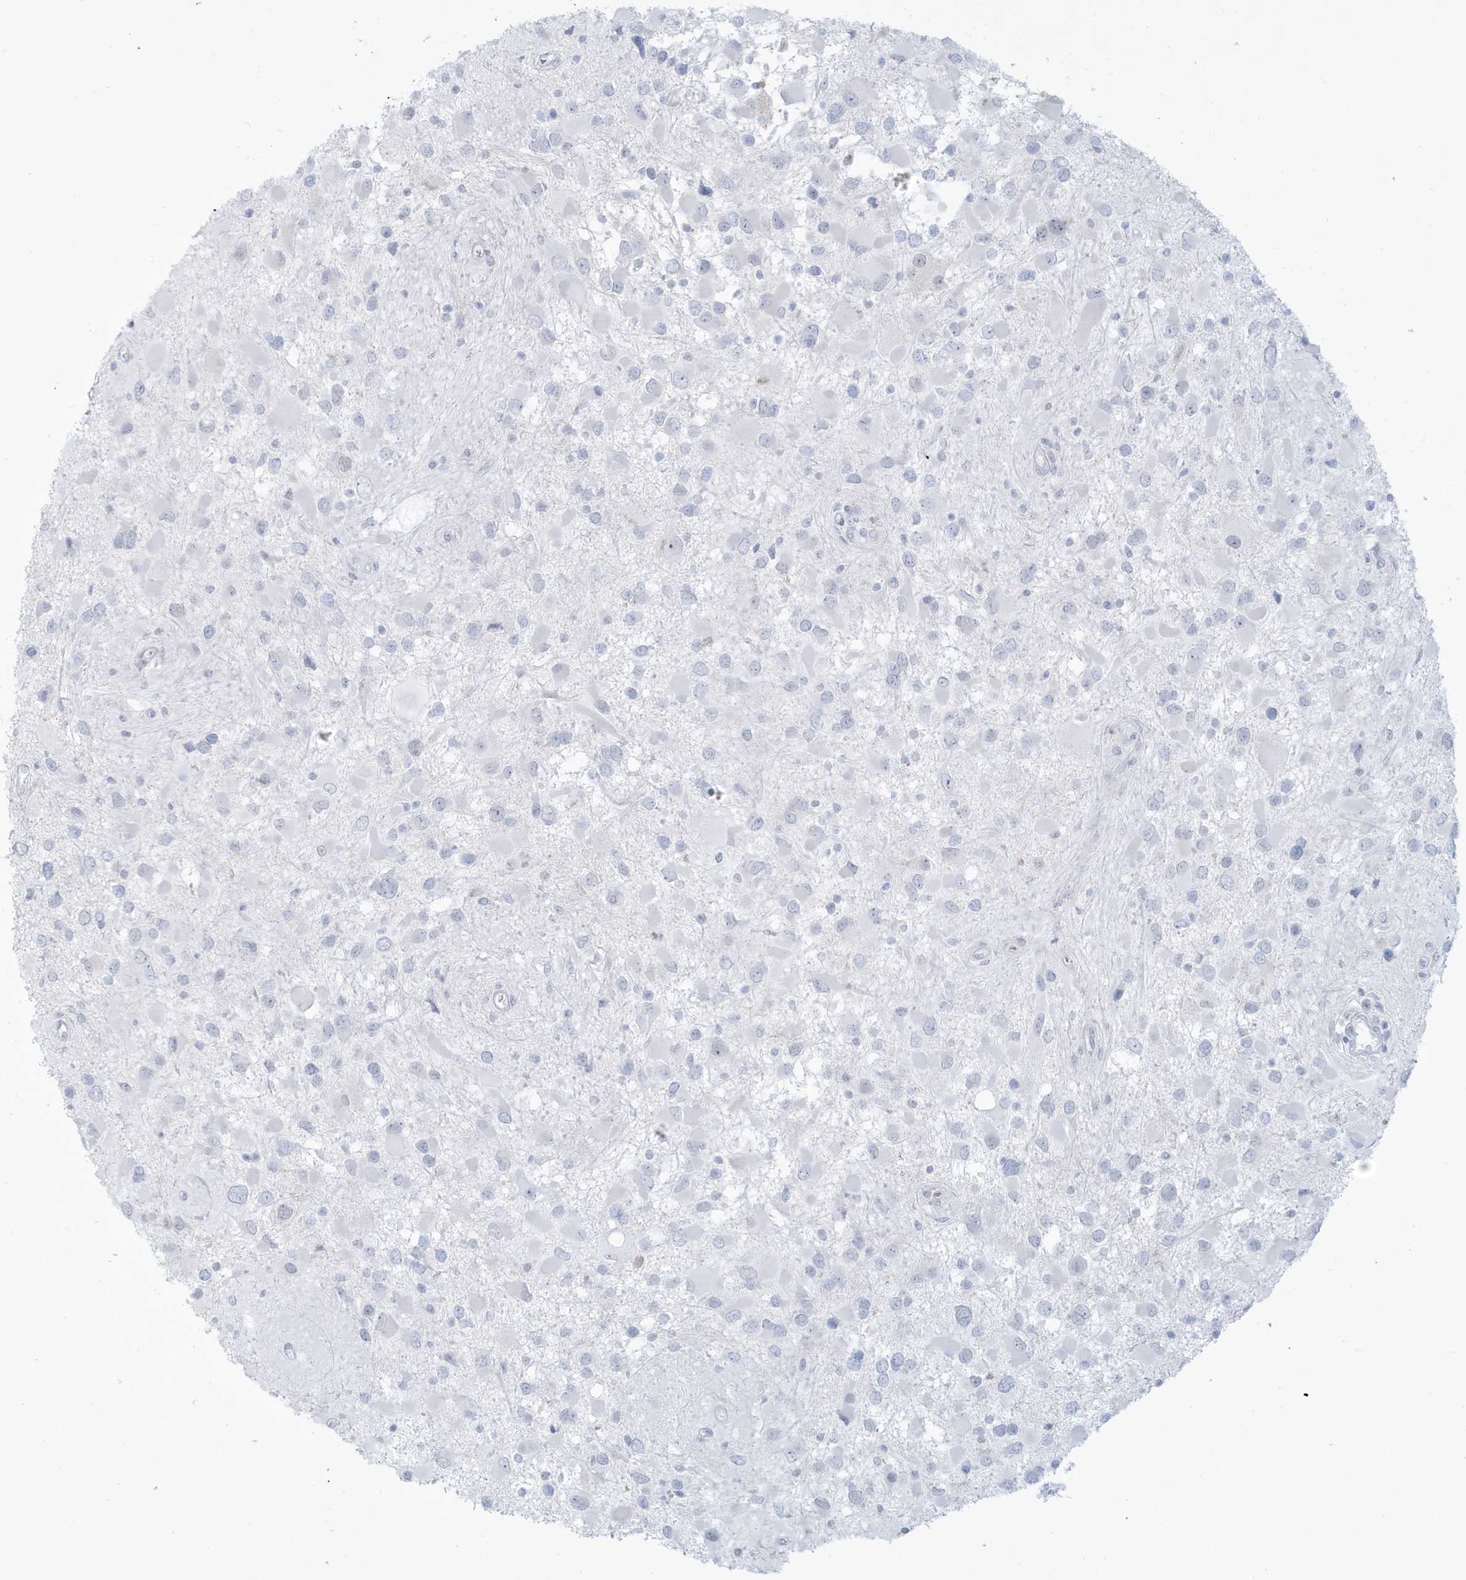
{"staining": {"intensity": "negative", "quantity": "none", "location": "none"}, "tissue": "glioma", "cell_type": "Tumor cells", "image_type": "cancer", "snomed": [{"axis": "morphology", "description": "Glioma, malignant, High grade"}, {"axis": "topography", "description": "Brain"}], "caption": "The immunohistochemistry (IHC) micrograph has no significant positivity in tumor cells of high-grade glioma (malignant) tissue. (Brightfield microscopy of DAB (3,3'-diaminobenzidine) immunohistochemistry at high magnification).", "gene": "HERC6", "patient": {"sex": "male", "age": 53}}